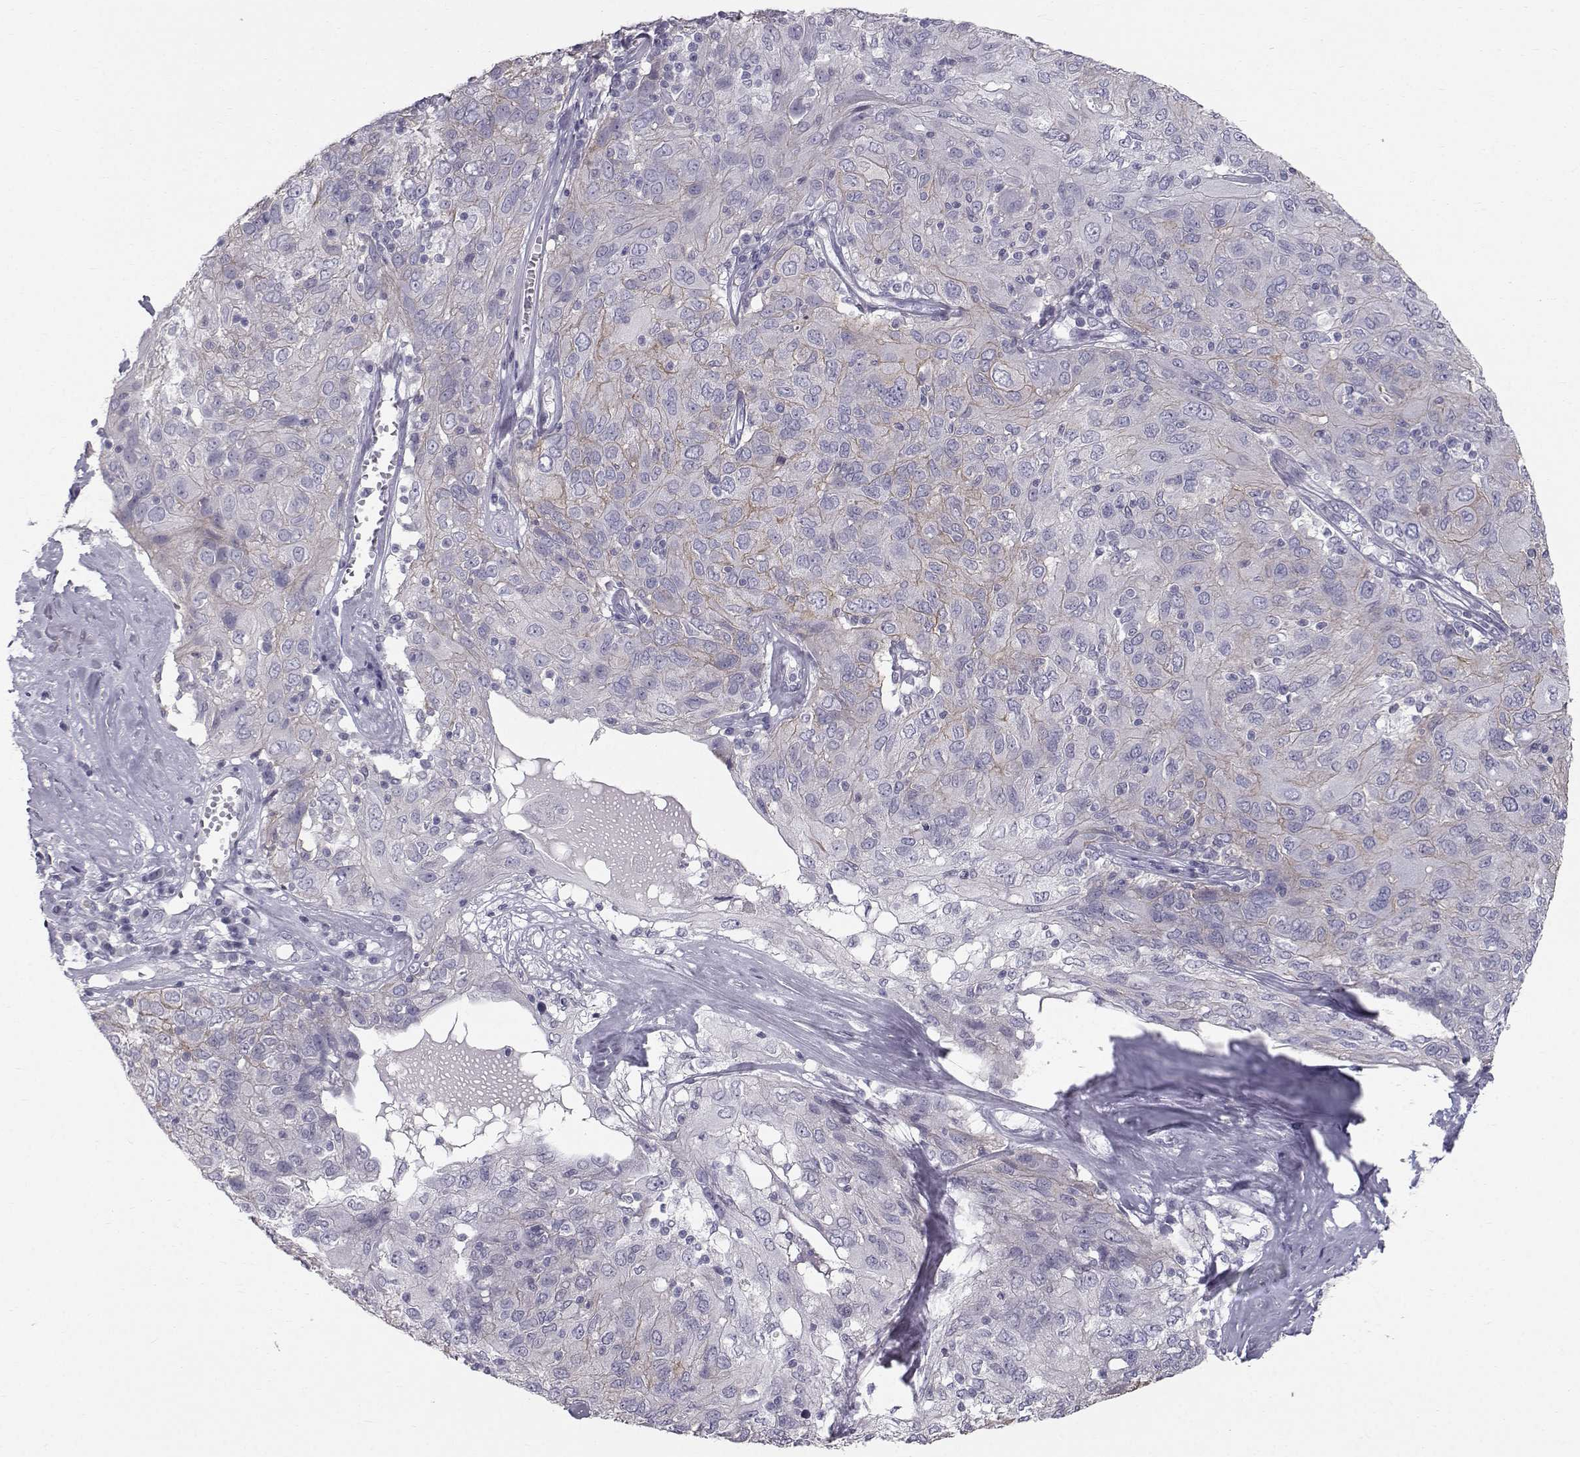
{"staining": {"intensity": "weak", "quantity": "<25%", "location": "cytoplasmic/membranous"}, "tissue": "ovarian cancer", "cell_type": "Tumor cells", "image_type": "cancer", "snomed": [{"axis": "morphology", "description": "Carcinoma, endometroid"}, {"axis": "topography", "description": "Ovary"}], "caption": "IHC micrograph of neoplastic tissue: ovarian cancer (endometroid carcinoma) stained with DAB (3,3'-diaminobenzidine) displays no significant protein expression in tumor cells. (DAB immunohistochemistry (IHC) with hematoxylin counter stain).", "gene": "SPDYE4", "patient": {"sex": "female", "age": 50}}